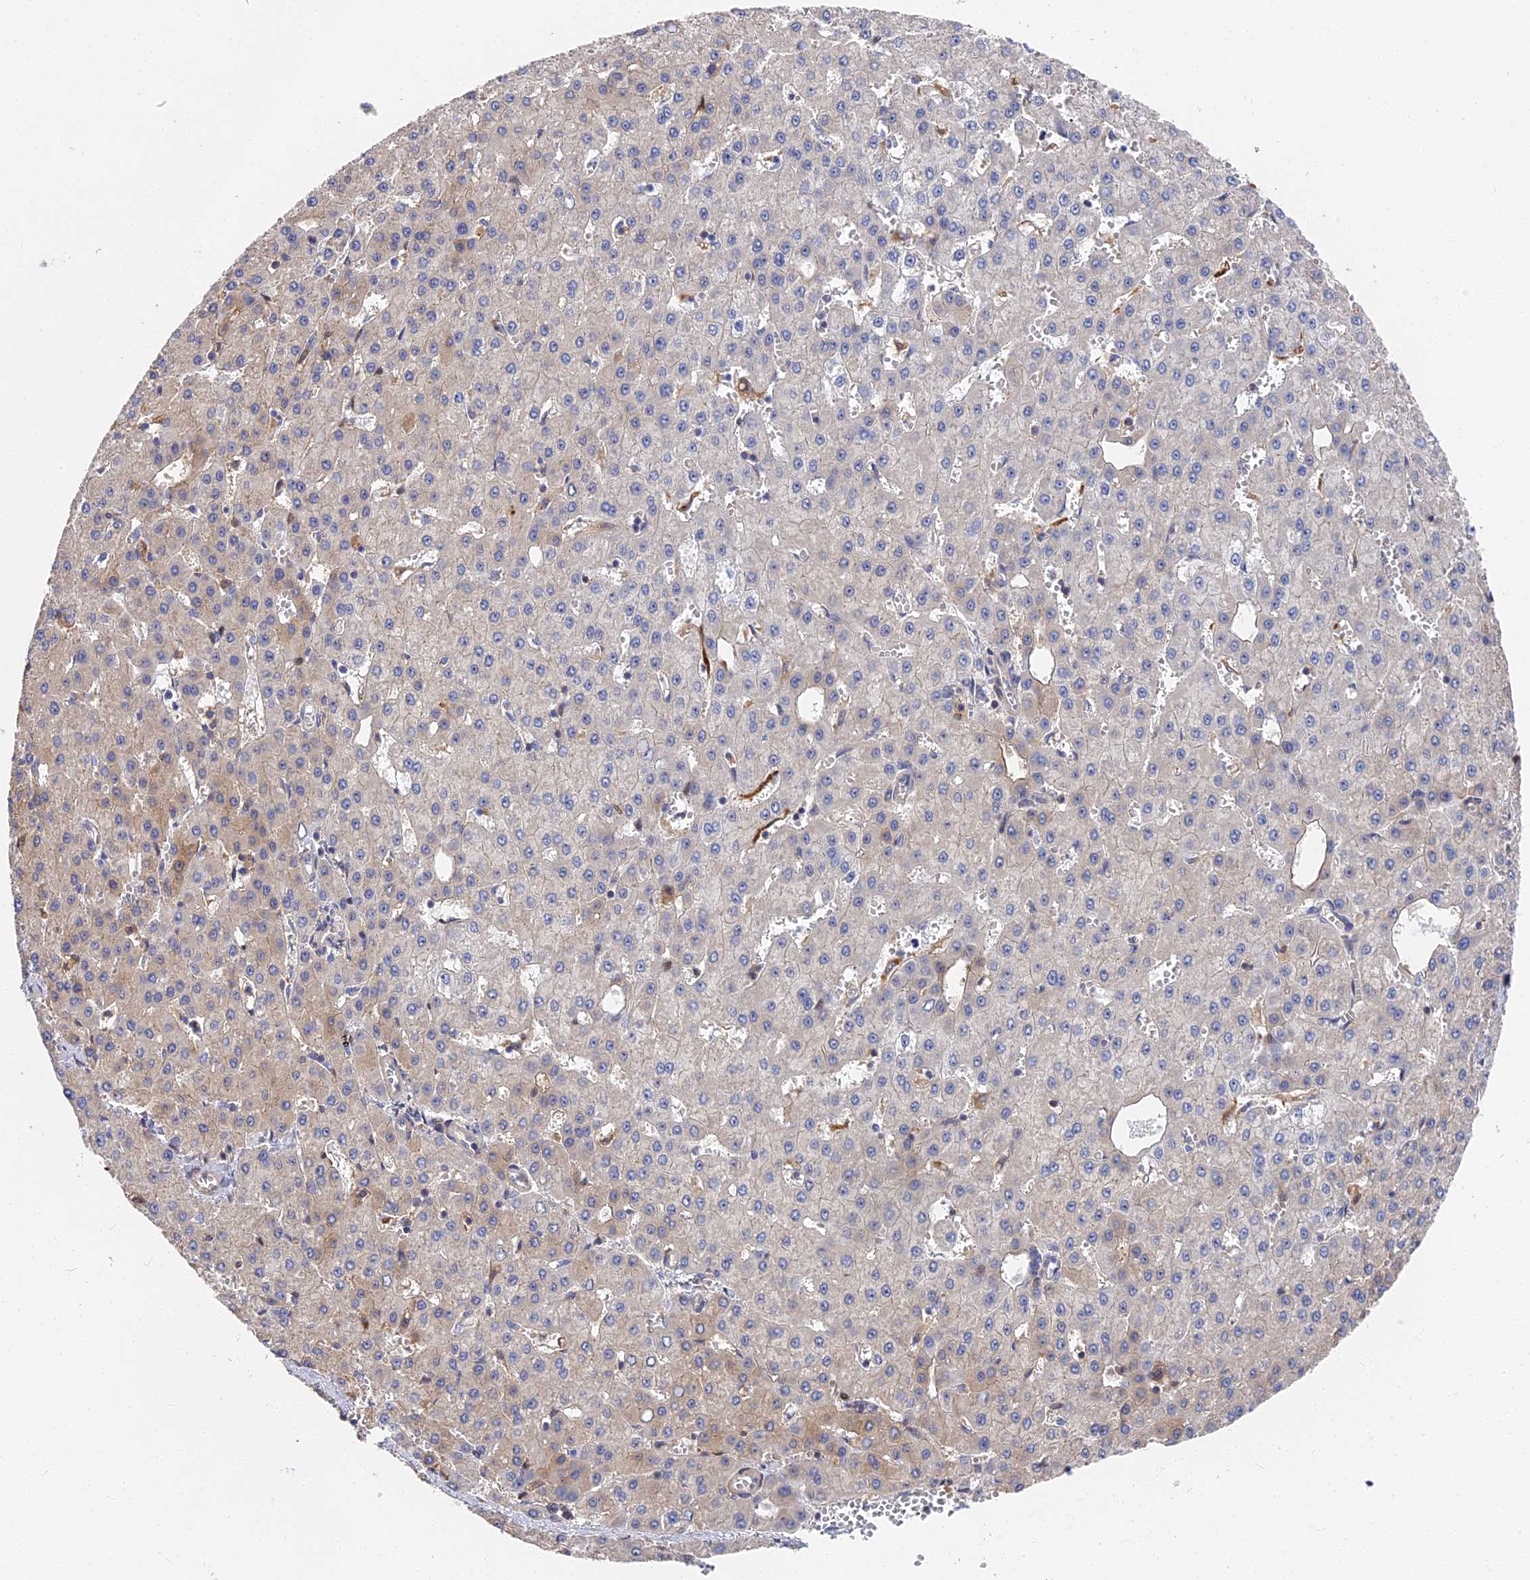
{"staining": {"intensity": "negative", "quantity": "none", "location": "none"}, "tissue": "liver cancer", "cell_type": "Tumor cells", "image_type": "cancer", "snomed": [{"axis": "morphology", "description": "Carcinoma, Hepatocellular, NOS"}, {"axis": "topography", "description": "Liver"}], "caption": "This is a photomicrograph of IHC staining of liver hepatocellular carcinoma, which shows no positivity in tumor cells.", "gene": "CCDC113", "patient": {"sex": "male", "age": 47}}